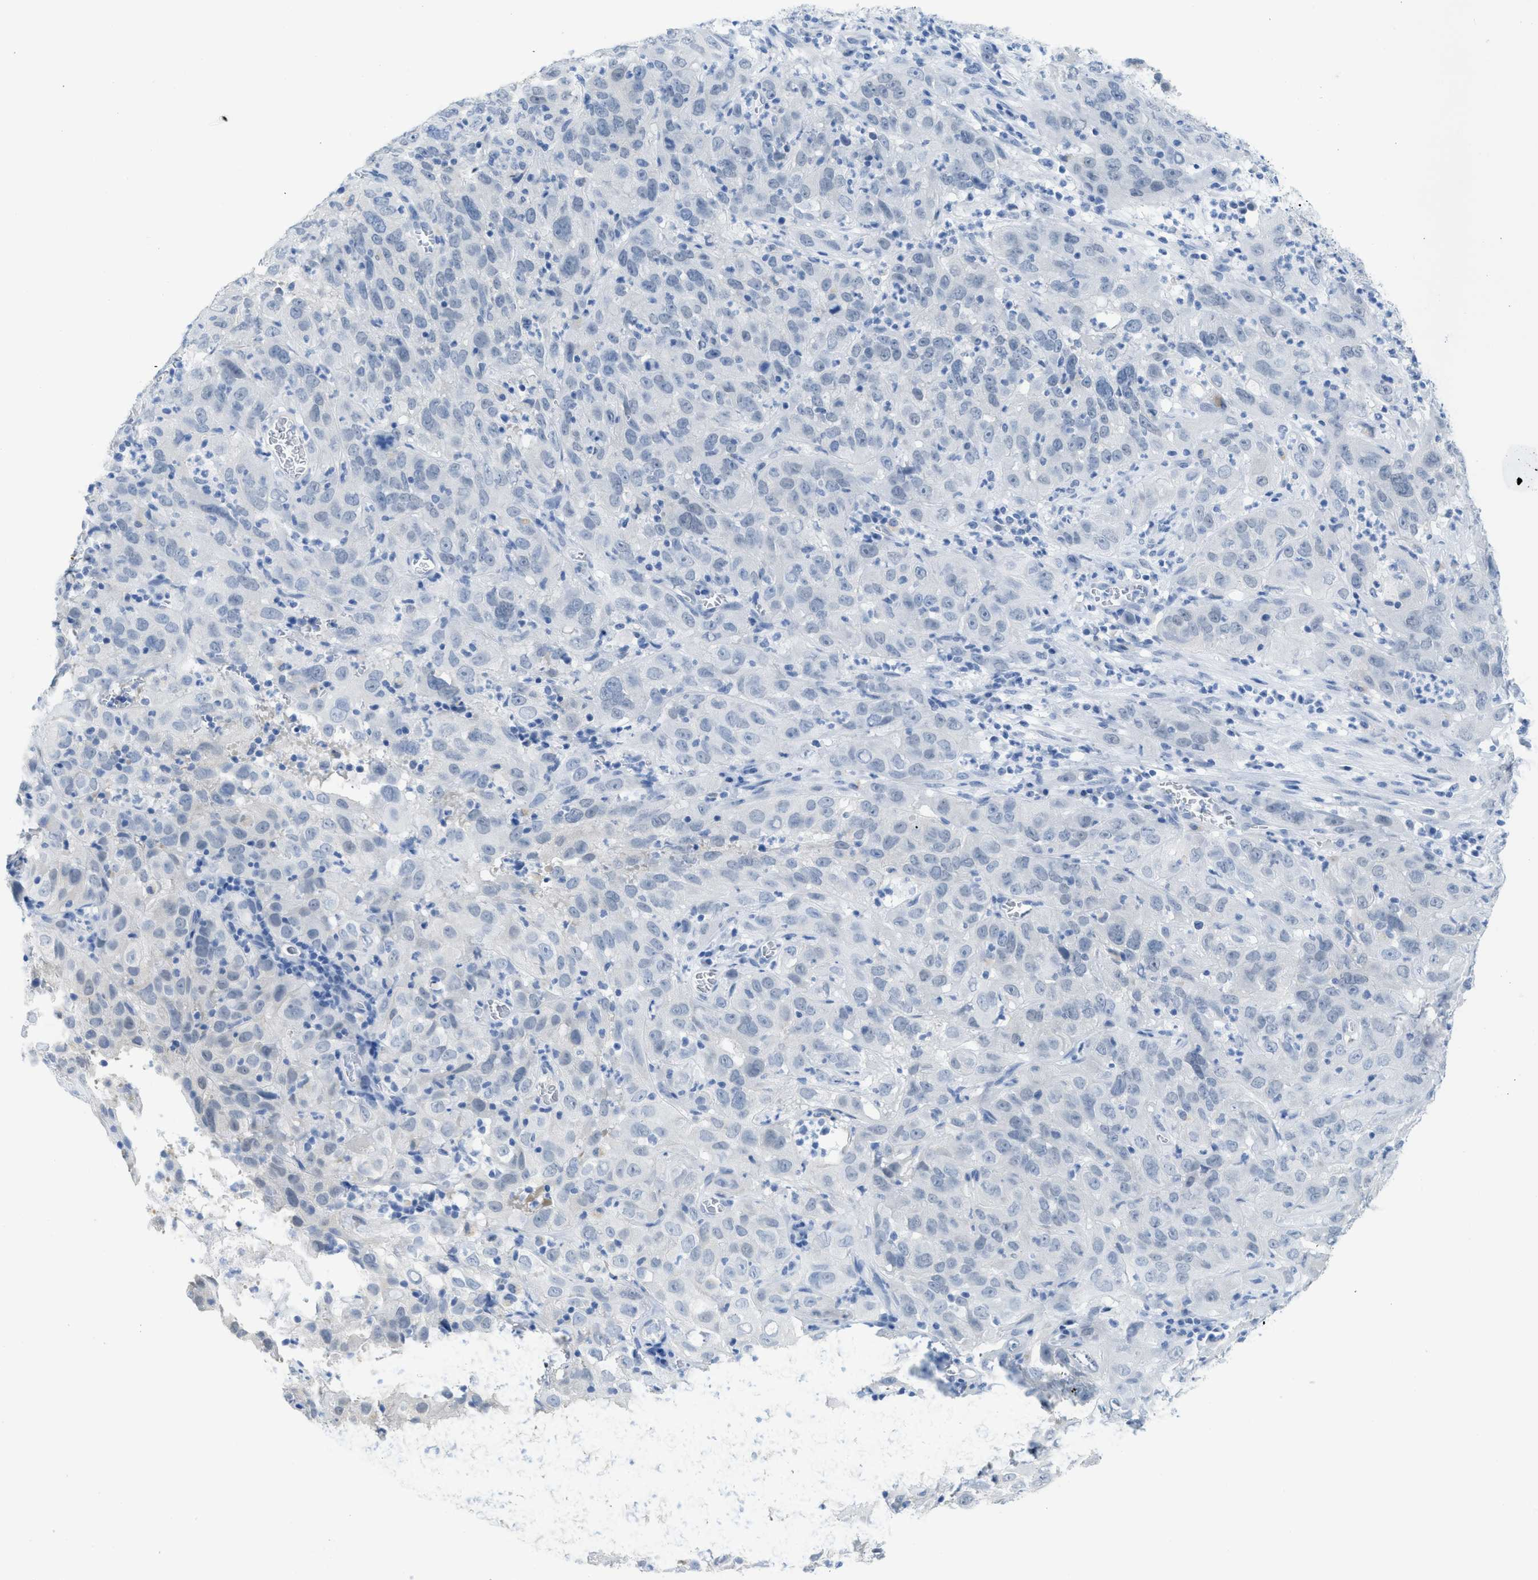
{"staining": {"intensity": "negative", "quantity": "none", "location": "none"}, "tissue": "cervical cancer", "cell_type": "Tumor cells", "image_type": "cancer", "snomed": [{"axis": "morphology", "description": "Squamous cell carcinoma, NOS"}, {"axis": "topography", "description": "Cervix"}], "caption": "A photomicrograph of human cervical squamous cell carcinoma is negative for staining in tumor cells.", "gene": "WDR4", "patient": {"sex": "female", "age": 32}}